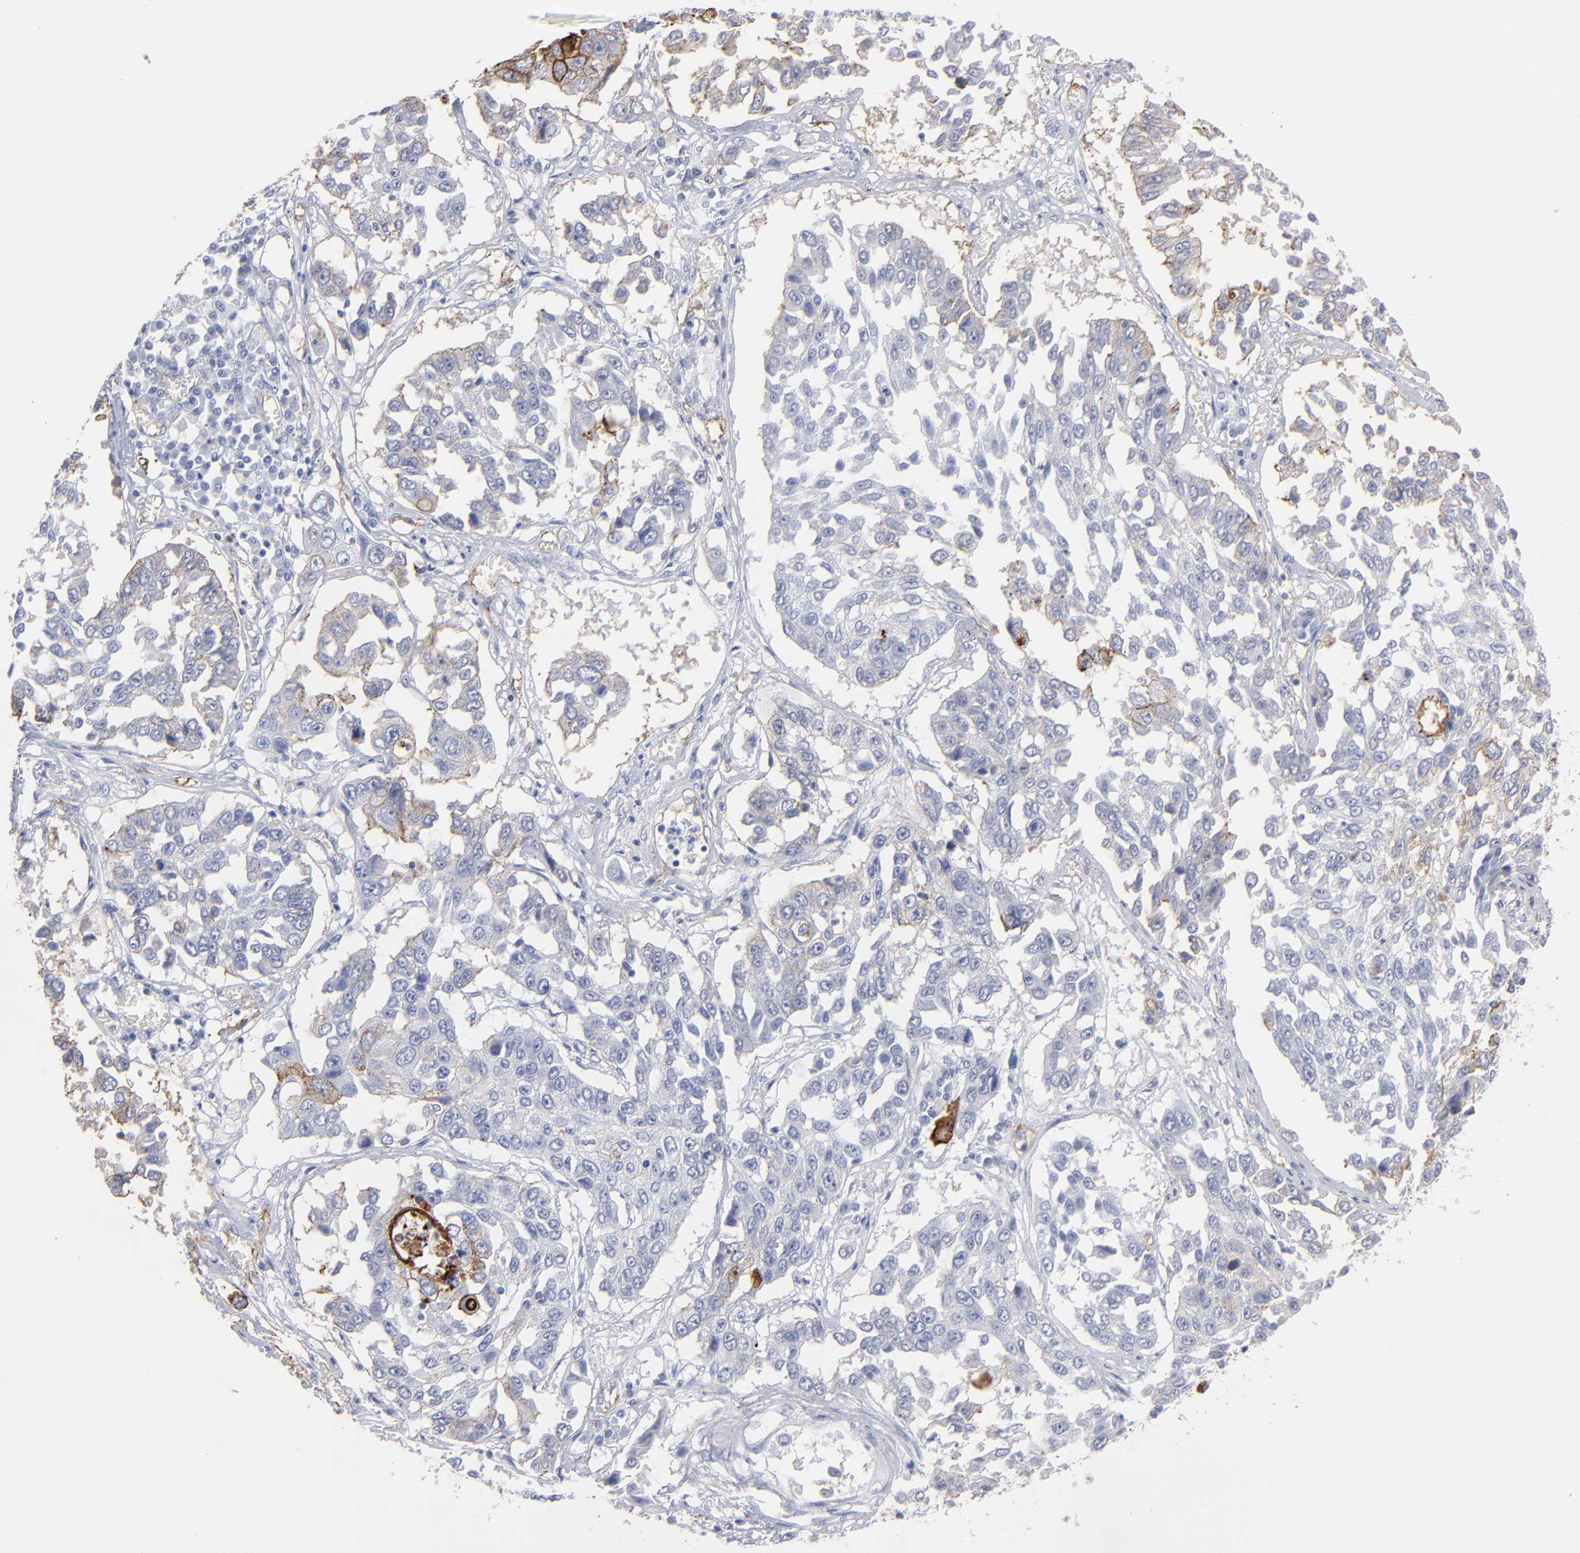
{"staining": {"intensity": "moderate", "quantity": "<25%", "location": "cytoplasmic/membranous"}, "tissue": "lung cancer", "cell_type": "Tumor cells", "image_type": "cancer", "snomed": [{"axis": "morphology", "description": "Squamous cell carcinoma, NOS"}, {"axis": "topography", "description": "Lung"}], "caption": "A high-resolution image shows immunohistochemistry (IHC) staining of lung squamous cell carcinoma, which reveals moderate cytoplasmic/membranous positivity in about <25% of tumor cells.", "gene": "TM4SF1", "patient": {"sex": "male", "age": 71}}